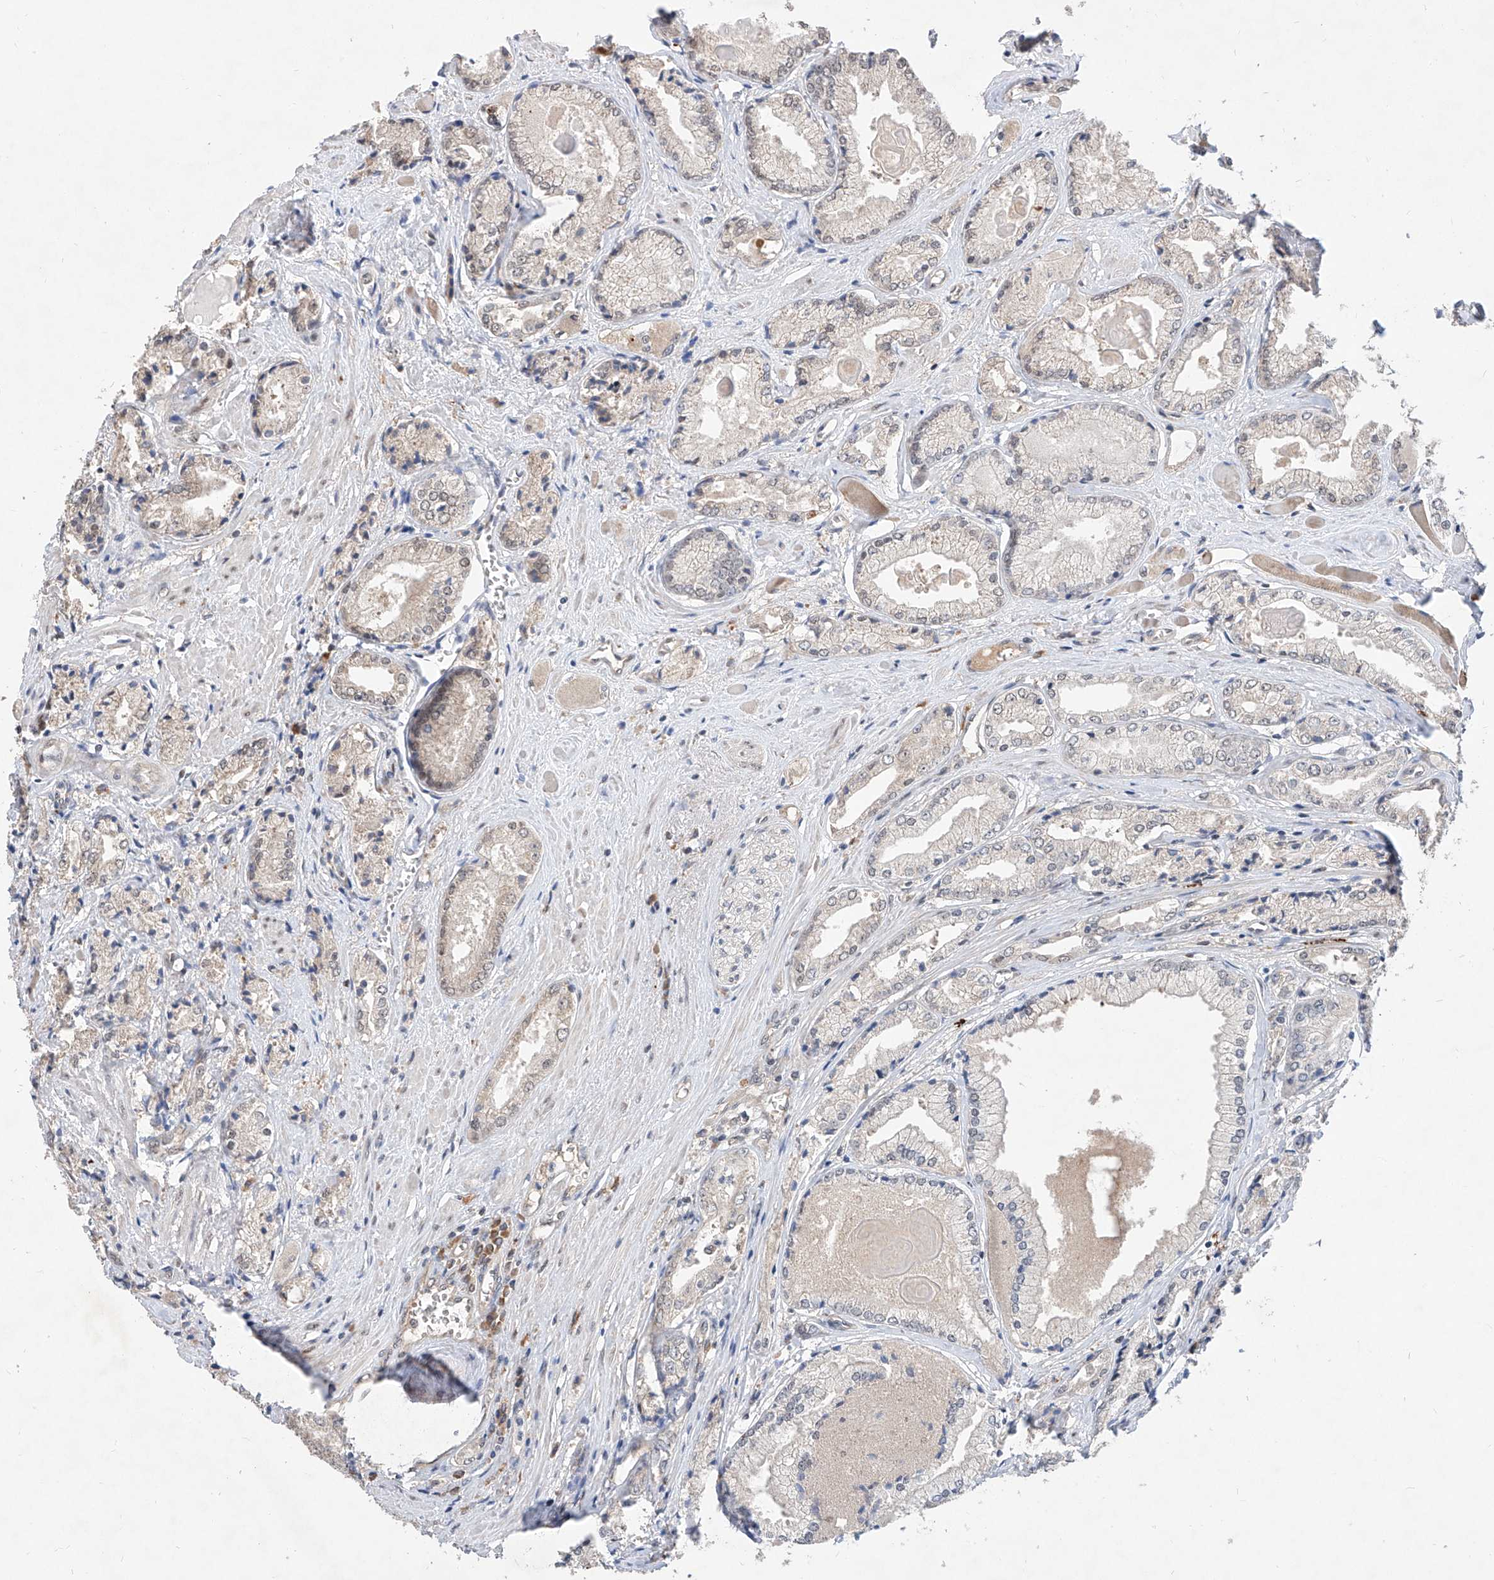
{"staining": {"intensity": "negative", "quantity": "none", "location": "none"}, "tissue": "prostate cancer", "cell_type": "Tumor cells", "image_type": "cancer", "snomed": [{"axis": "morphology", "description": "Adenocarcinoma, Low grade"}, {"axis": "topography", "description": "Prostate"}], "caption": "Immunohistochemistry micrograph of prostate cancer stained for a protein (brown), which demonstrates no staining in tumor cells. (DAB (3,3'-diaminobenzidine) IHC with hematoxylin counter stain).", "gene": "CARMIL3", "patient": {"sex": "male", "age": 60}}